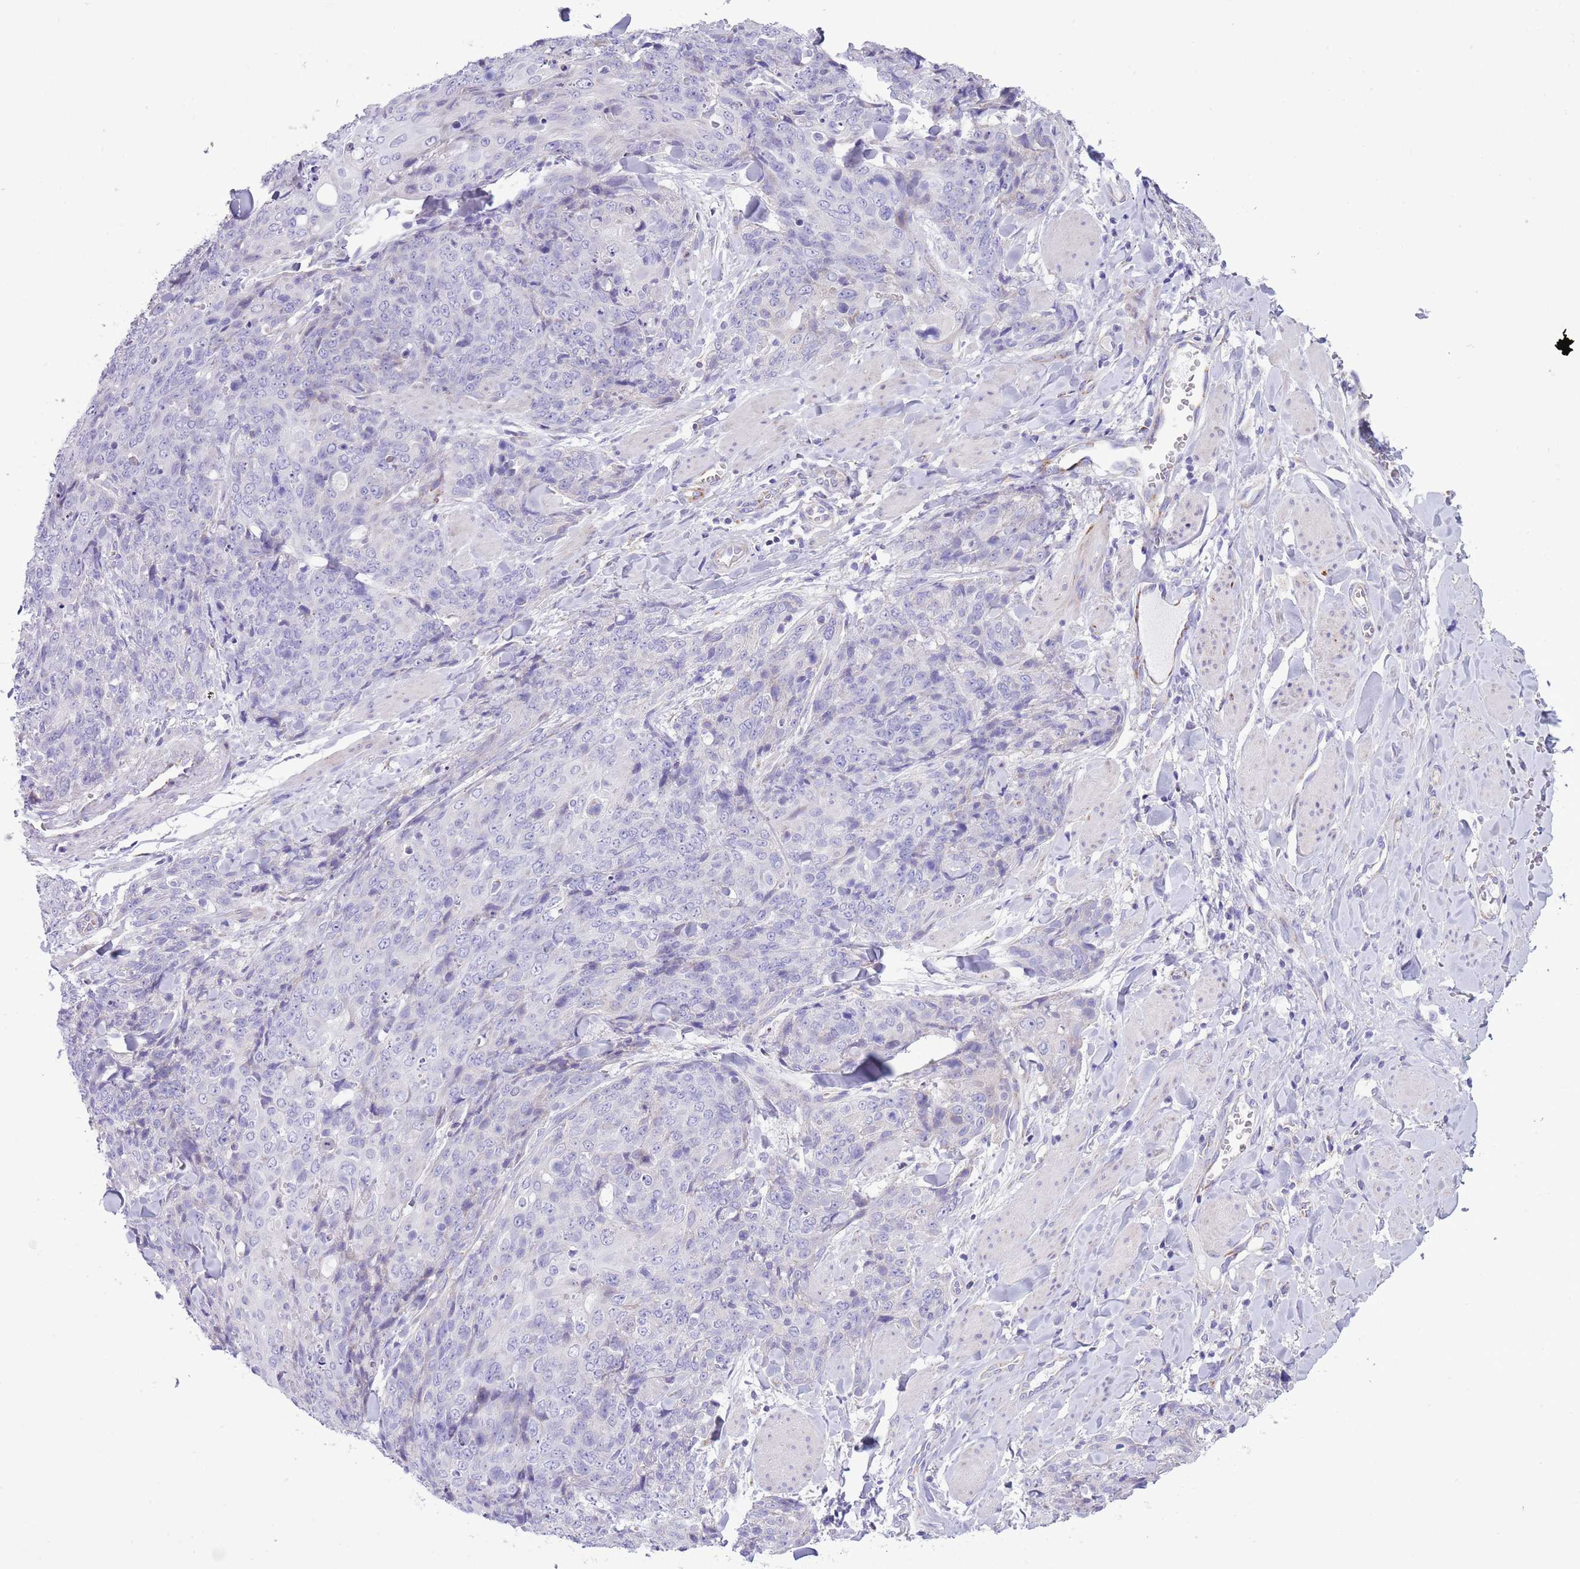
{"staining": {"intensity": "negative", "quantity": "none", "location": "none"}, "tissue": "skin cancer", "cell_type": "Tumor cells", "image_type": "cancer", "snomed": [{"axis": "morphology", "description": "Squamous cell carcinoma, NOS"}, {"axis": "topography", "description": "Skin"}, {"axis": "topography", "description": "Vulva"}], "caption": "DAB immunohistochemical staining of skin cancer (squamous cell carcinoma) reveals no significant staining in tumor cells. (IHC, brightfield microscopy, high magnification).", "gene": "MOCOS", "patient": {"sex": "female", "age": 85}}